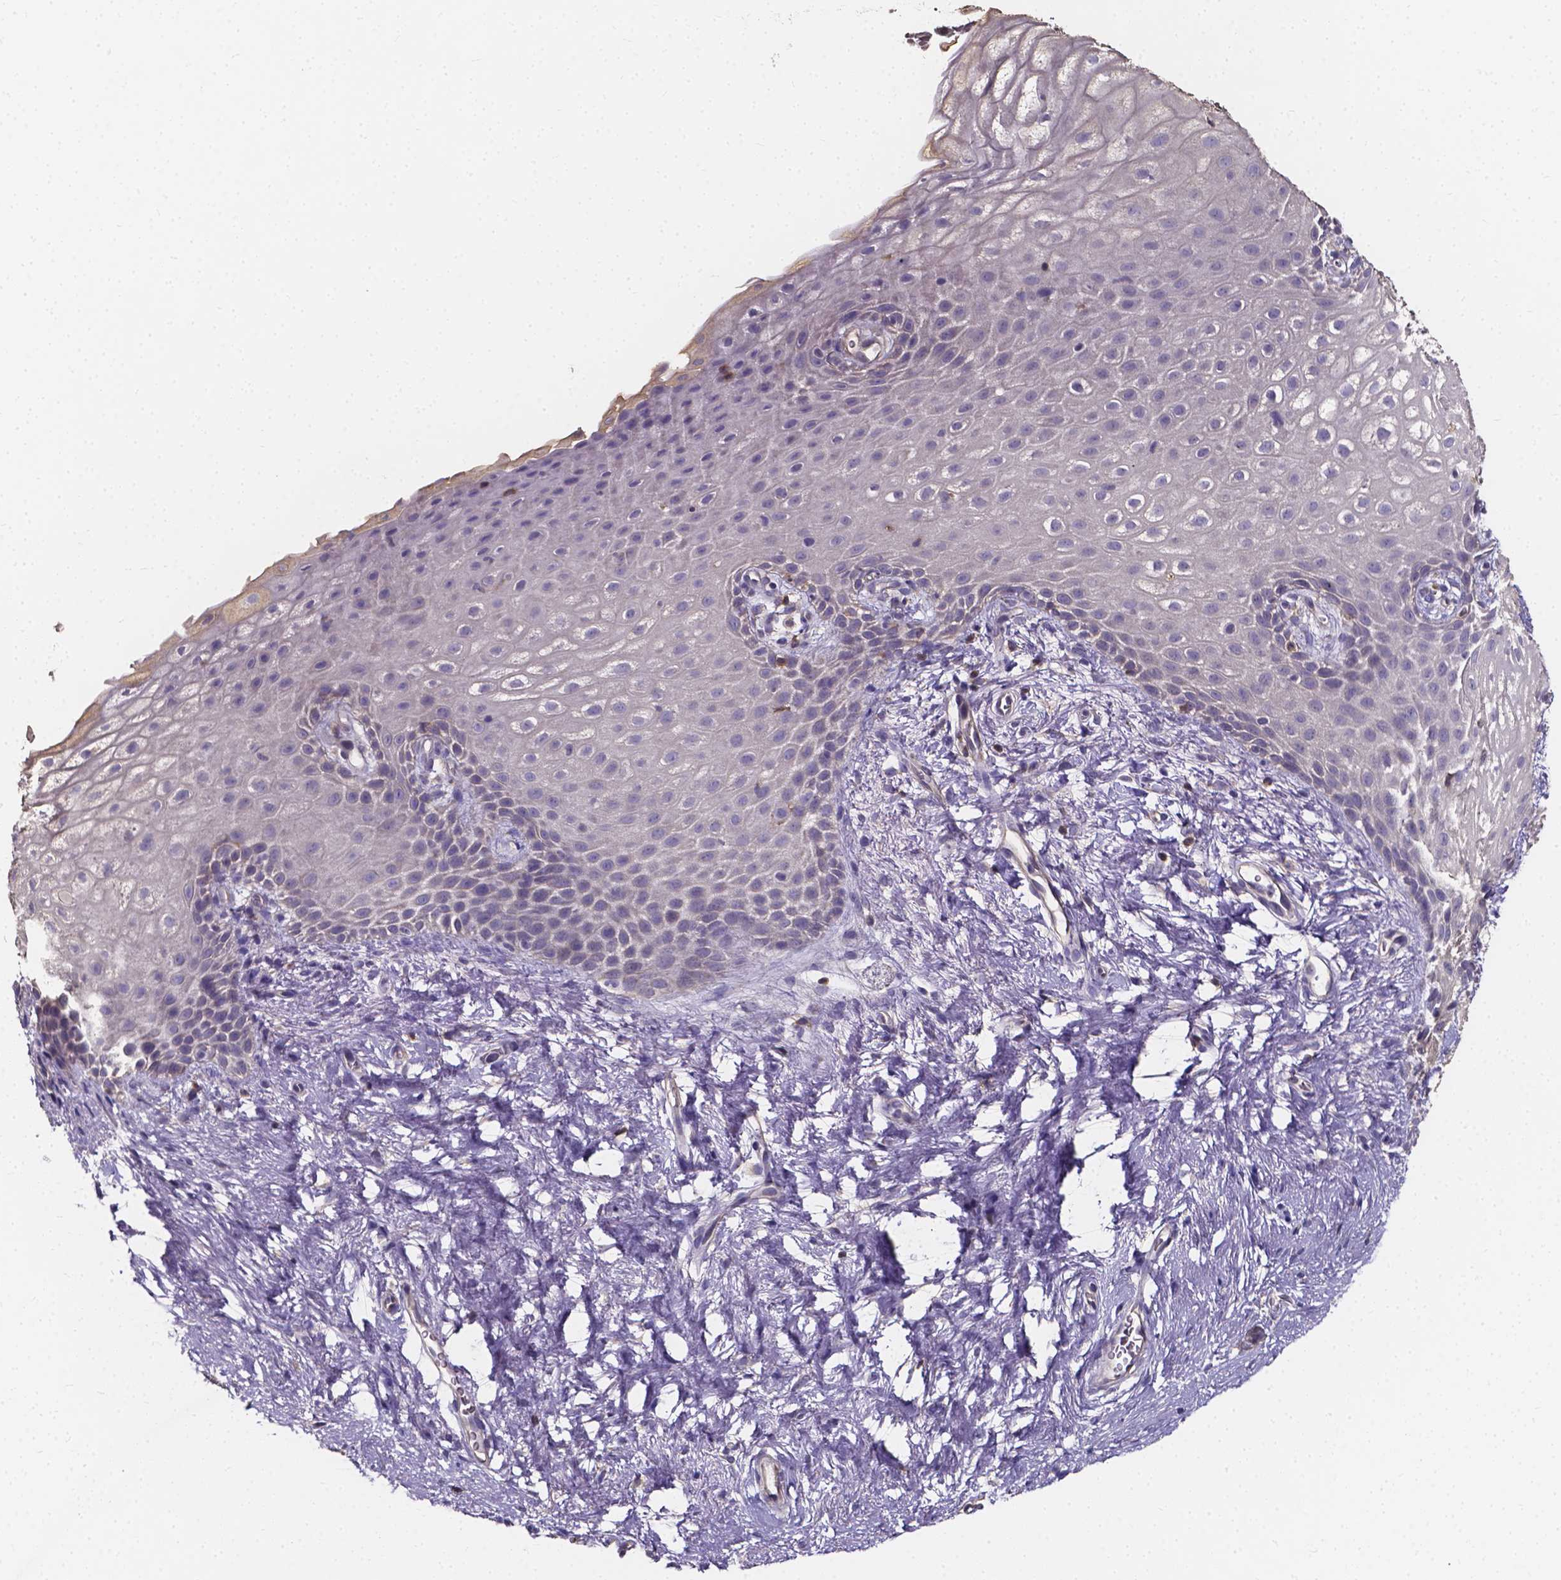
{"staining": {"intensity": "moderate", "quantity": "<25%", "location": "cytoplasmic/membranous"}, "tissue": "skin", "cell_type": "Epidermal cells", "image_type": "normal", "snomed": [{"axis": "morphology", "description": "Normal tissue, NOS"}, {"axis": "topography", "description": "Anal"}], "caption": "Epidermal cells show low levels of moderate cytoplasmic/membranous staining in approximately <25% of cells in unremarkable human skin.", "gene": "THEMIS", "patient": {"sex": "female", "age": 46}}